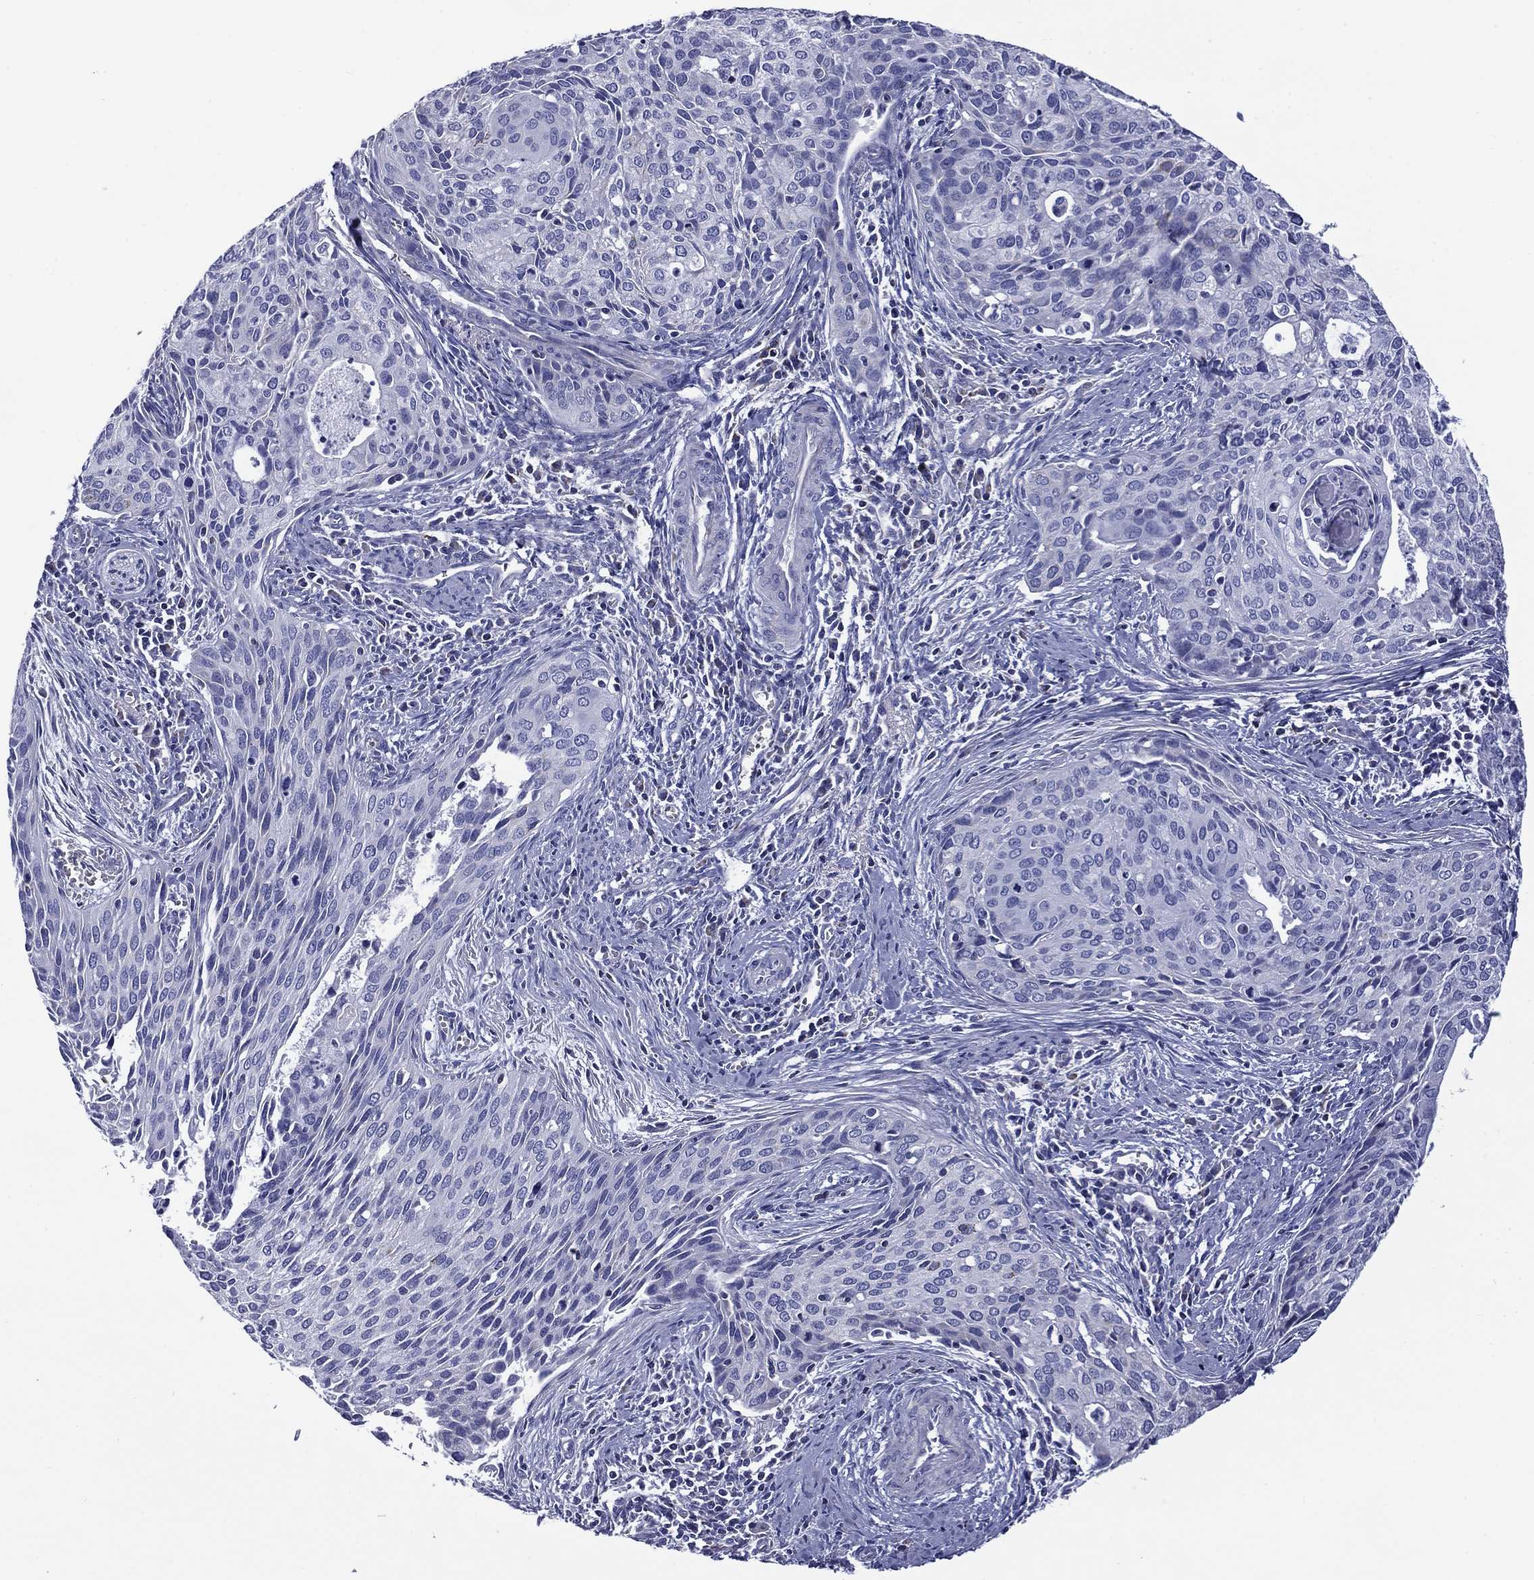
{"staining": {"intensity": "negative", "quantity": "none", "location": "none"}, "tissue": "cervical cancer", "cell_type": "Tumor cells", "image_type": "cancer", "snomed": [{"axis": "morphology", "description": "Squamous cell carcinoma, NOS"}, {"axis": "topography", "description": "Cervix"}], "caption": "DAB (3,3'-diaminobenzidine) immunohistochemical staining of squamous cell carcinoma (cervical) exhibits no significant expression in tumor cells.", "gene": "ACADSB", "patient": {"sex": "female", "age": 29}}